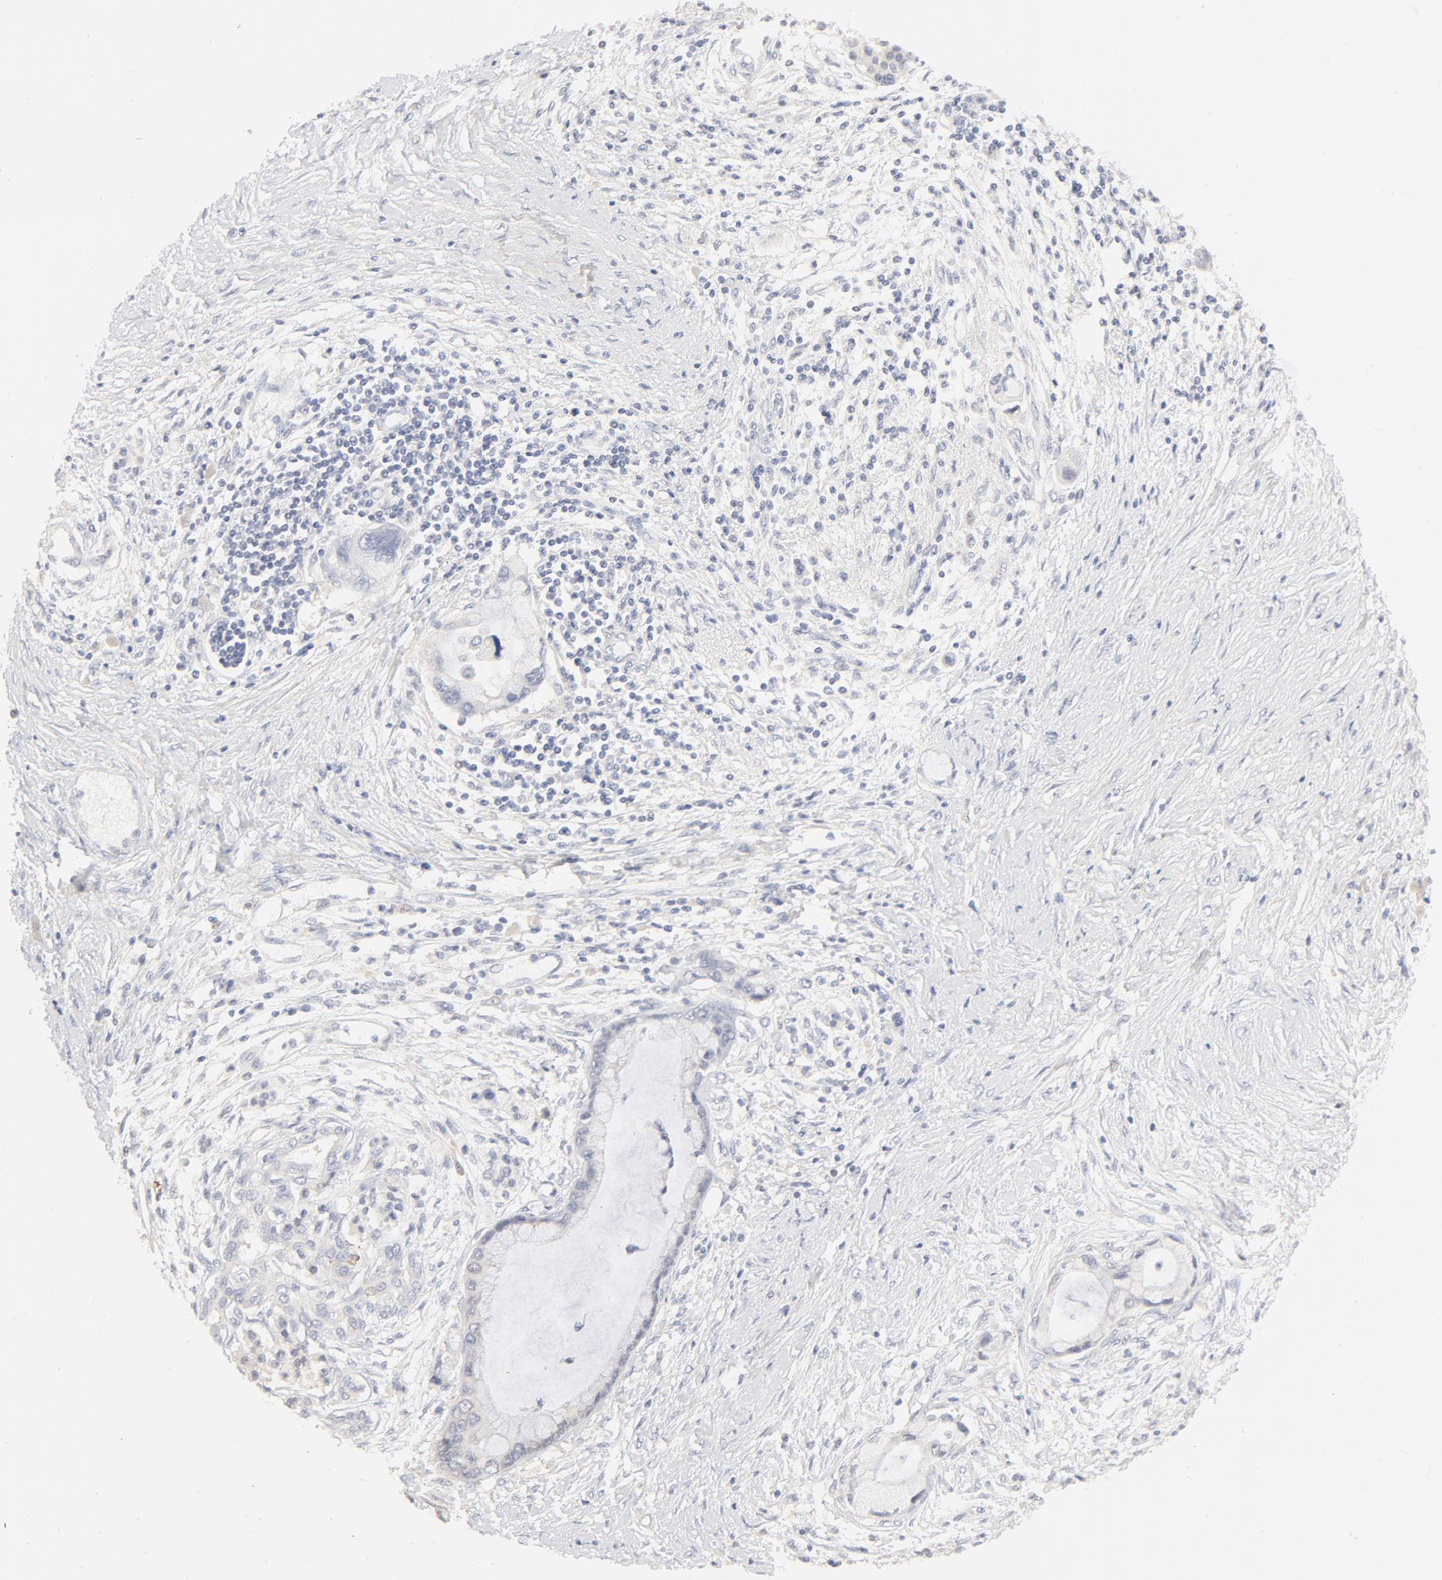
{"staining": {"intensity": "negative", "quantity": "none", "location": "none"}, "tissue": "pancreatic cancer", "cell_type": "Tumor cells", "image_type": "cancer", "snomed": [{"axis": "morphology", "description": "Adenocarcinoma, NOS"}, {"axis": "topography", "description": "Pancreas"}], "caption": "IHC photomicrograph of pancreatic cancer stained for a protein (brown), which reveals no expression in tumor cells.", "gene": "FCGBP", "patient": {"sex": "female", "age": 59}}